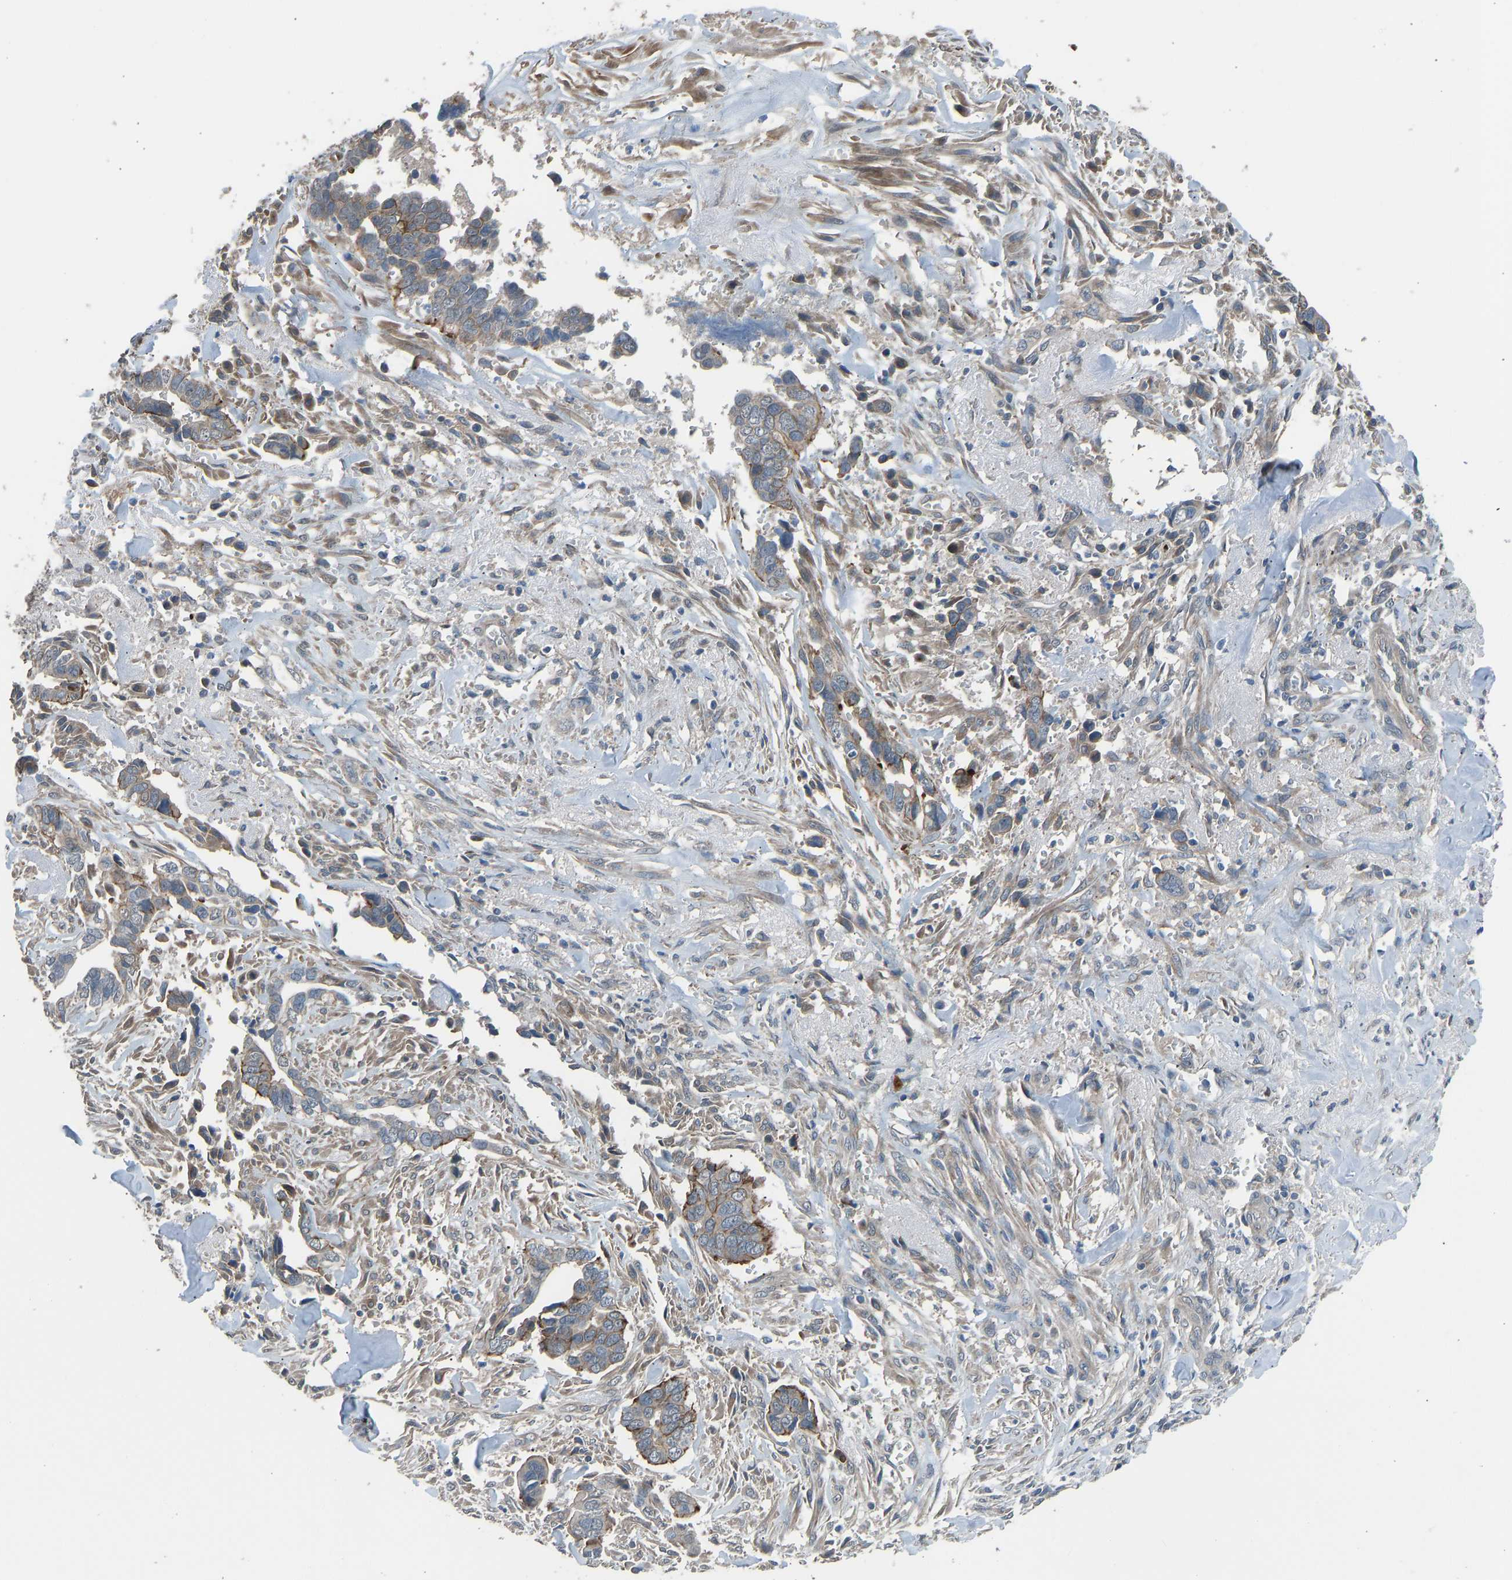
{"staining": {"intensity": "moderate", "quantity": "<25%", "location": "cytoplasmic/membranous"}, "tissue": "liver cancer", "cell_type": "Tumor cells", "image_type": "cancer", "snomed": [{"axis": "morphology", "description": "Cholangiocarcinoma"}, {"axis": "topography", "description": "Liver"}], "caption": "Immunohistochemistry (IHC) staining of liver cholangiocarcinoma, which shows low levels of moderate cytoplasmic/membranous expression in approximately <25% of tumor cells indicating moderate cytoplasmic/membranous protein positivity. The staining was performed using DAB (brown) for protein detection and nuclei were counterstained in hematoxylin (blue).", "gene": "SLC43A1", "patient": {"sex": "female", "age": 79}}